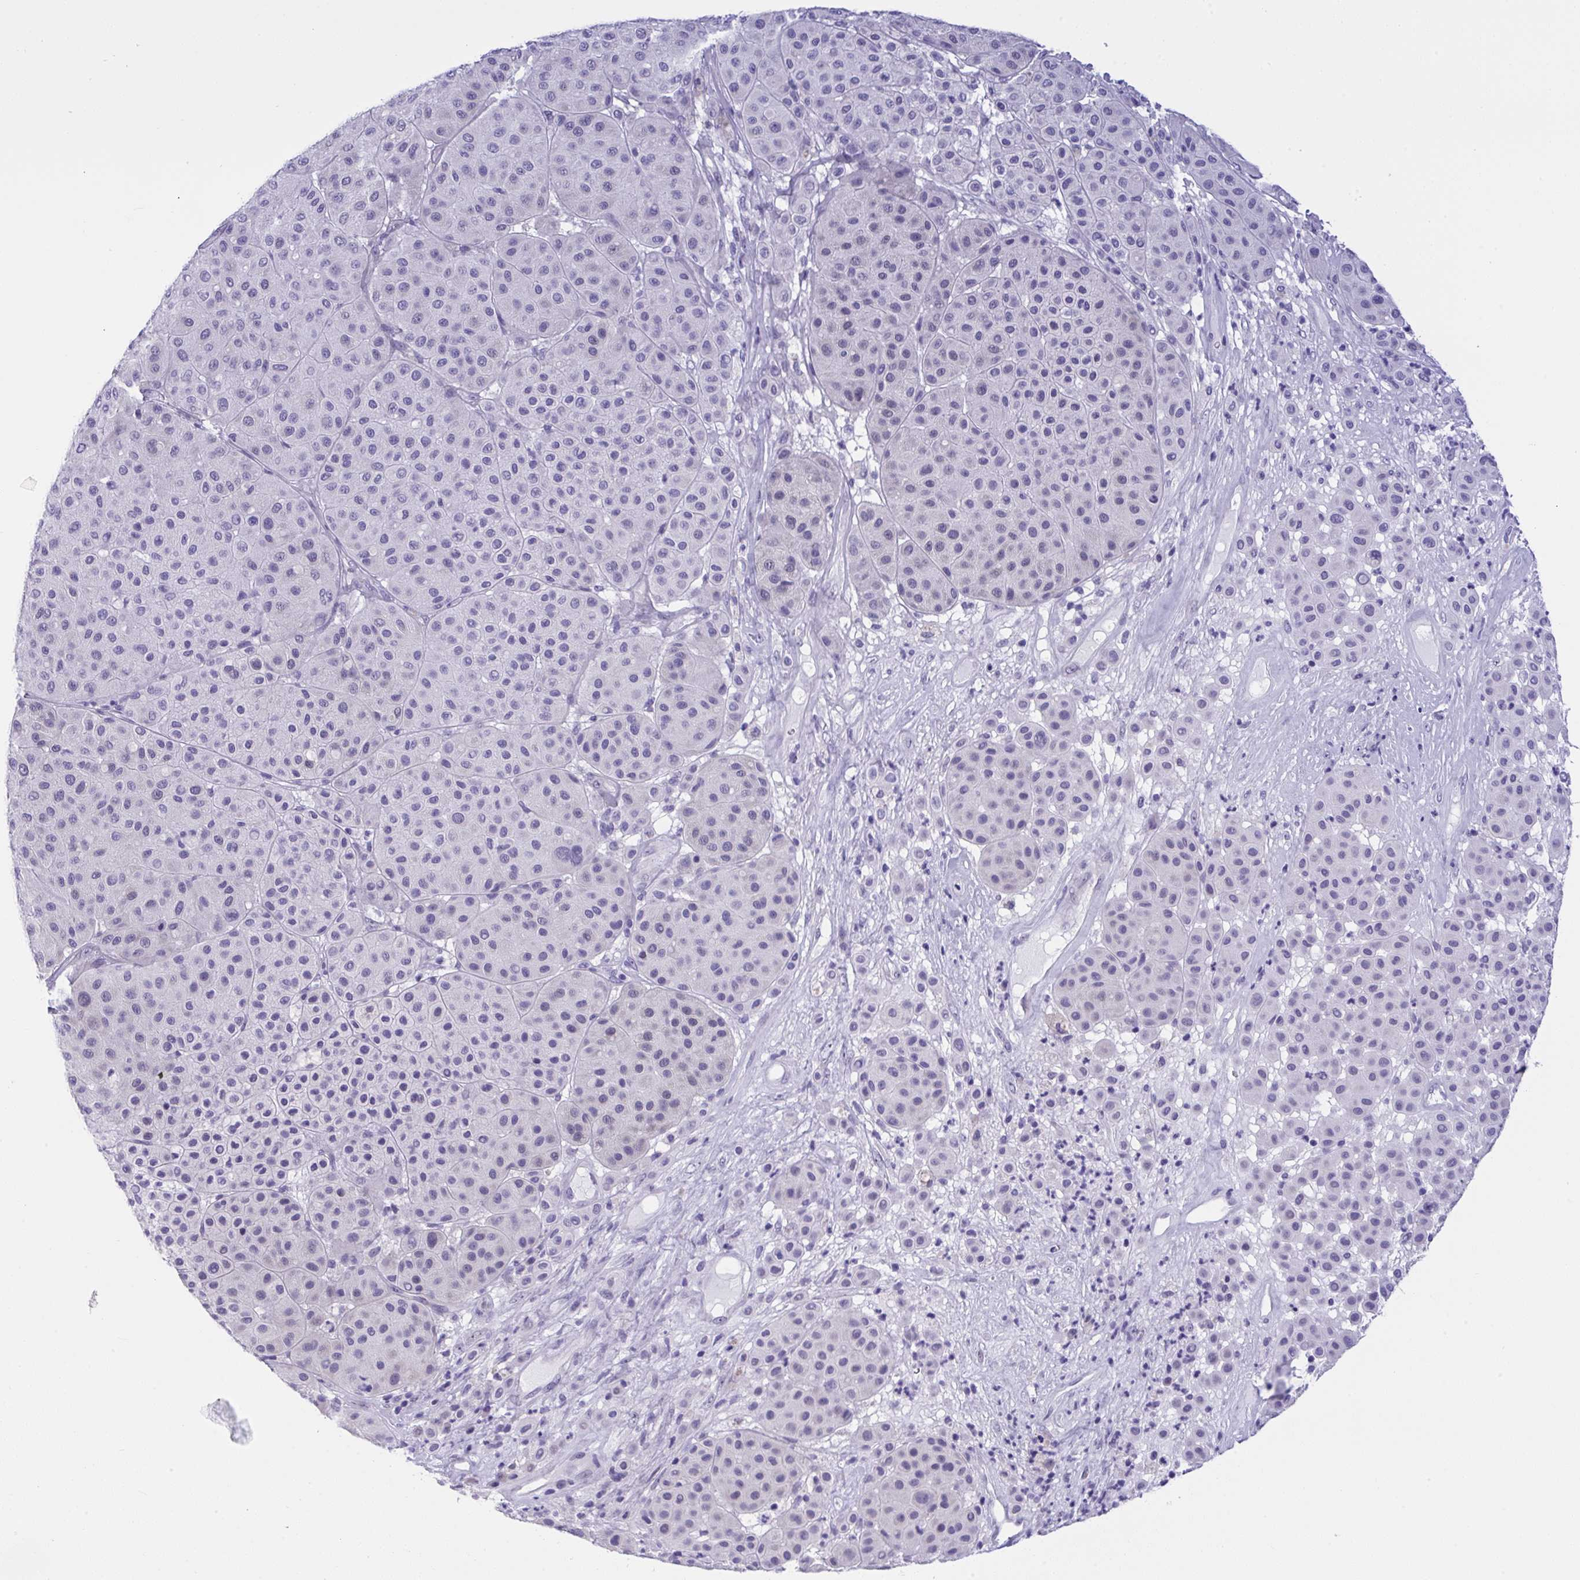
{"staining": {"intensity": "negative", "quantity": "none", "location": "none"}, "tissue": "melanoma", "cell_type": "Tumor cells", "image_type": "cancer", "snomed": [{"axis": "morphology", "description": "Malignant melanoma, Metastatic site"}, {"axis": "topography", "description": "Smooth muscle"}], "caption": "The histopathology image exhibits no staining of tumor cells in malignant melanoma (metastatic site). (Stains: DAB IHC with hematoxylin counter stain, Microscopy: brightfield microscopy at high magnification).", "gene": "YBX2", "patient": {"sex": "male", "age": 41}}